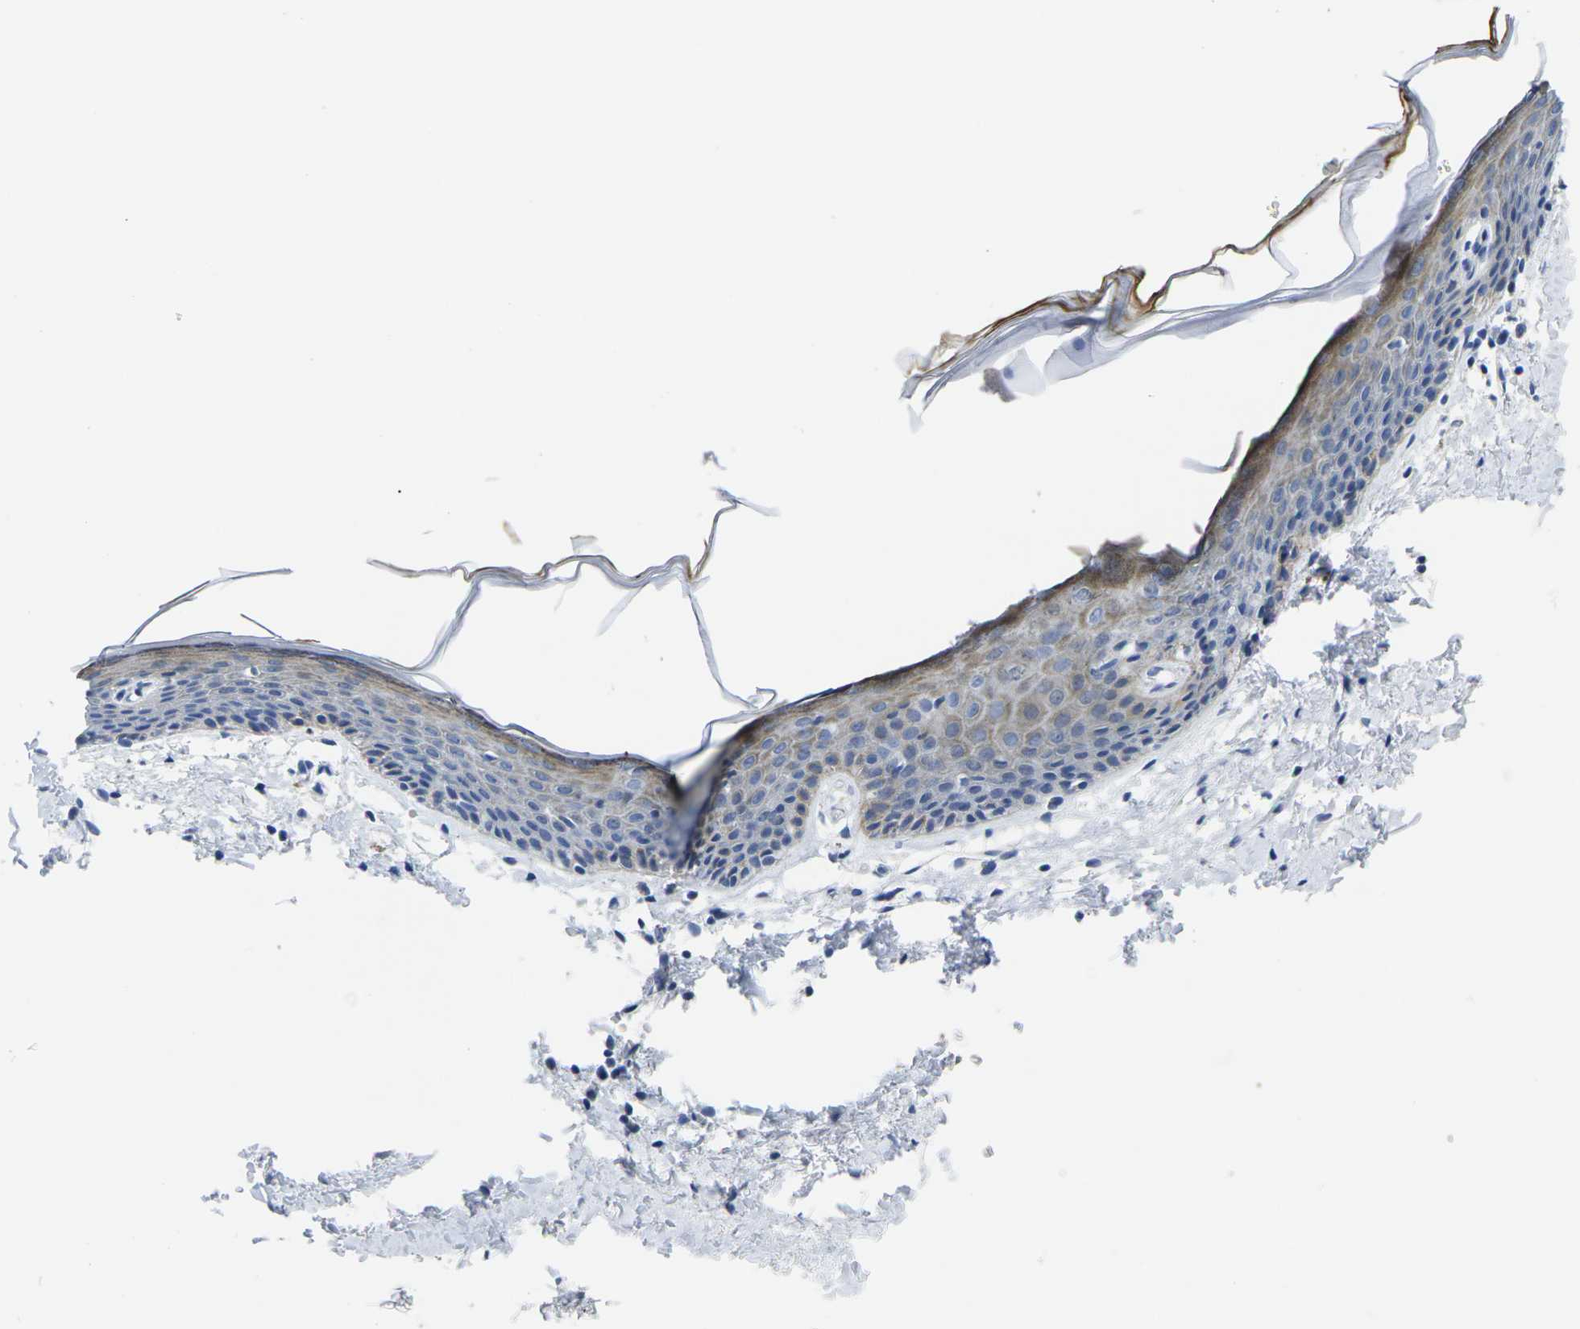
{"staining": {"intensity": "moderate", "quantity": "25%-75%", "location": "cytoplasmic/membranous"}, "tissue": "skin", "cell_type": "Epidermal cells", "image_type": "normal", "snomed": [{"axis": "morphology", "description": "Normal tissue, NOS"}, {"axis": "topography", "description": "Vulva"}], "caption": "Protein staining of normal skin displays moderate cytoplasmic/membranous staining in about 25%-75% of epidermal cells. Using DAB (brown) and hematoxylin (blue) stains, captured at high magnification using brightfield microscopy.", "gene": "CRK", "patient": {"sex": "female", "age": 54}}